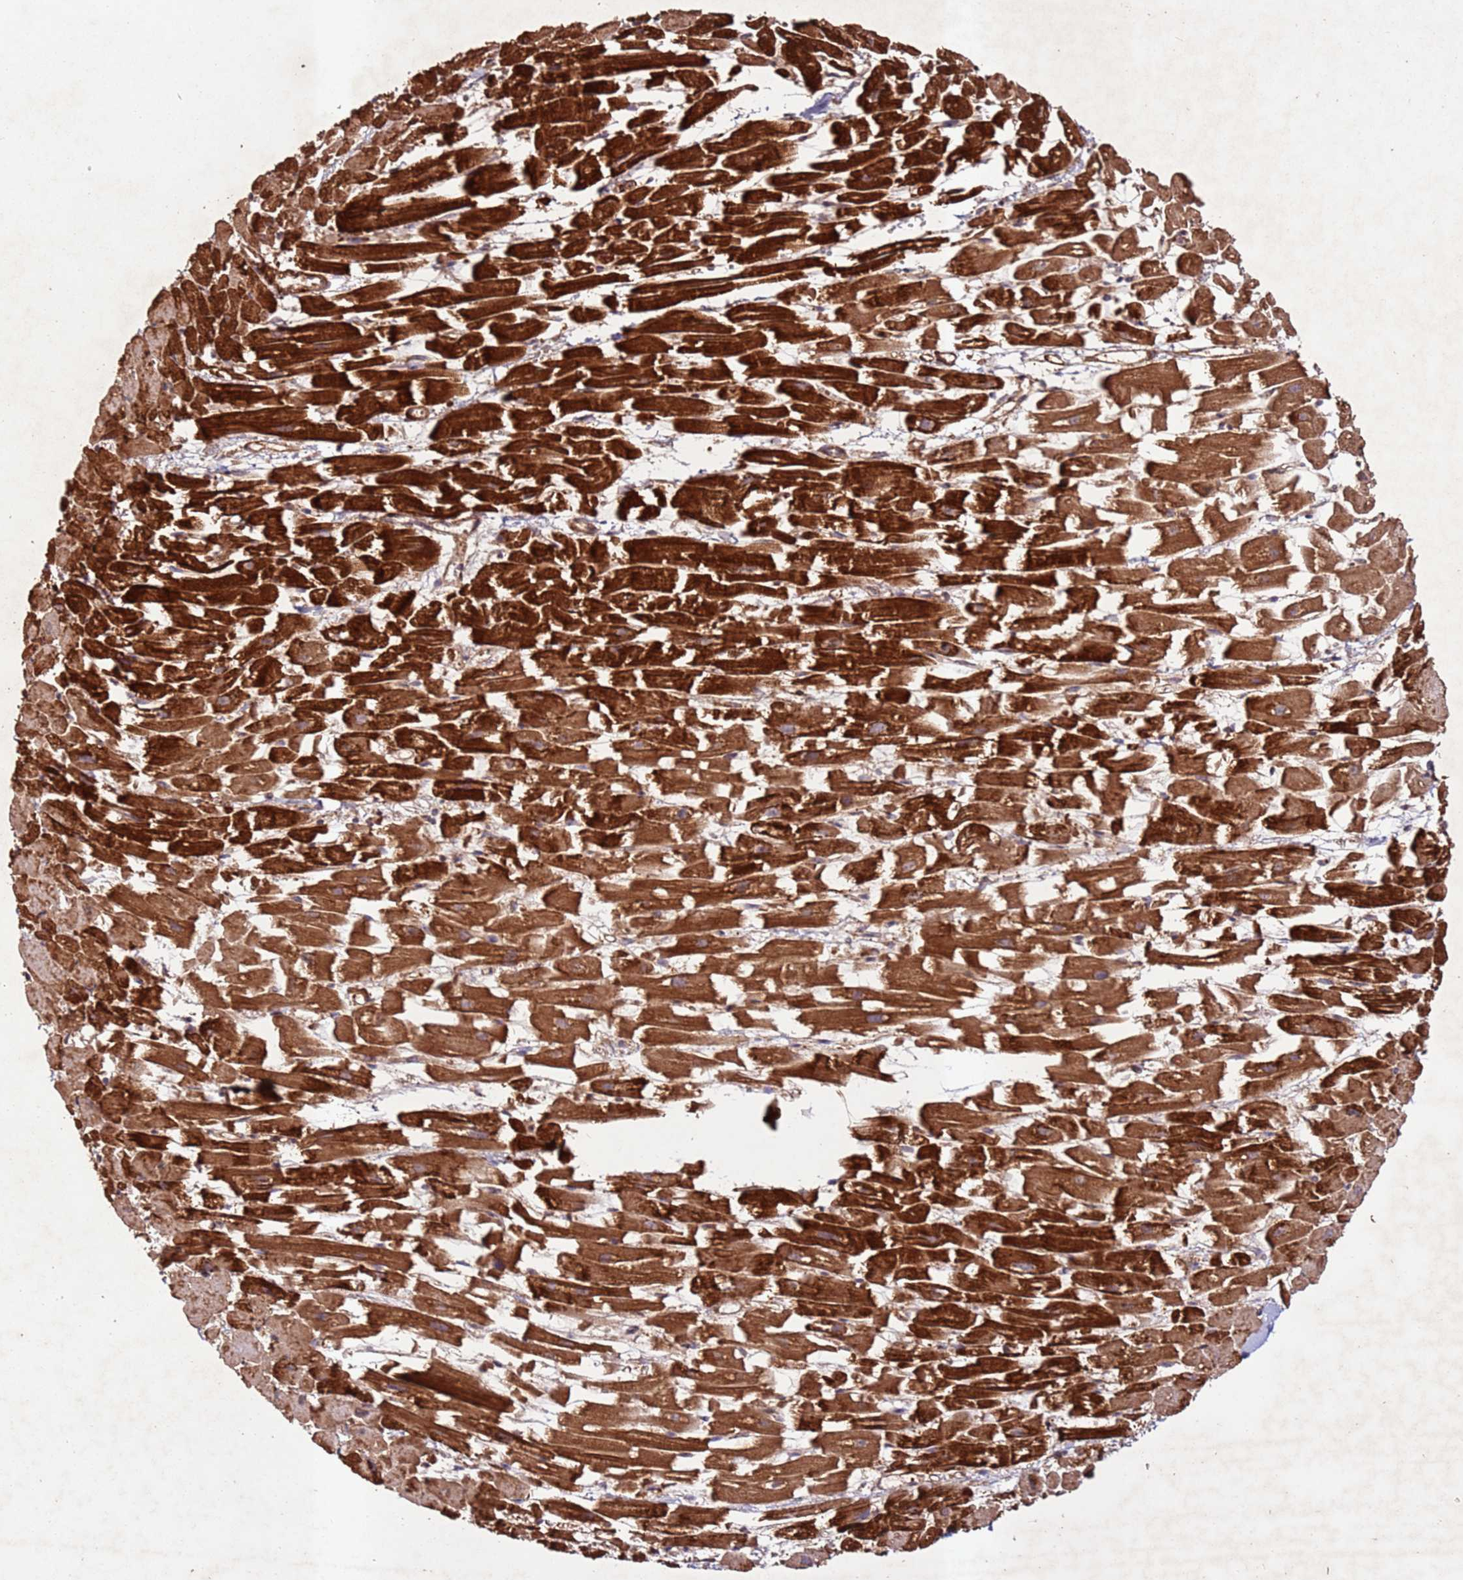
{"staining": {"intensity": "strong", "quantity": ">75%", "location": "cytoplasmic/membranous"}, "tissue": "heart muscle", "cell_type": "Cardiomyocytes", "image_type": "normal", "snomed": [{"axis": "morphology", "description": "Normal tissue, NOS"}, {"axis": "topography", "description": "Heart"}], "caption": "Human heart muscle stained for a protein (brown) displays strong cytoplasmic/membranous positive positivity in about >75% of cardiomyocytes.", "gene": "FAM186A", "patient": {"sex": "female", "age": 64}}